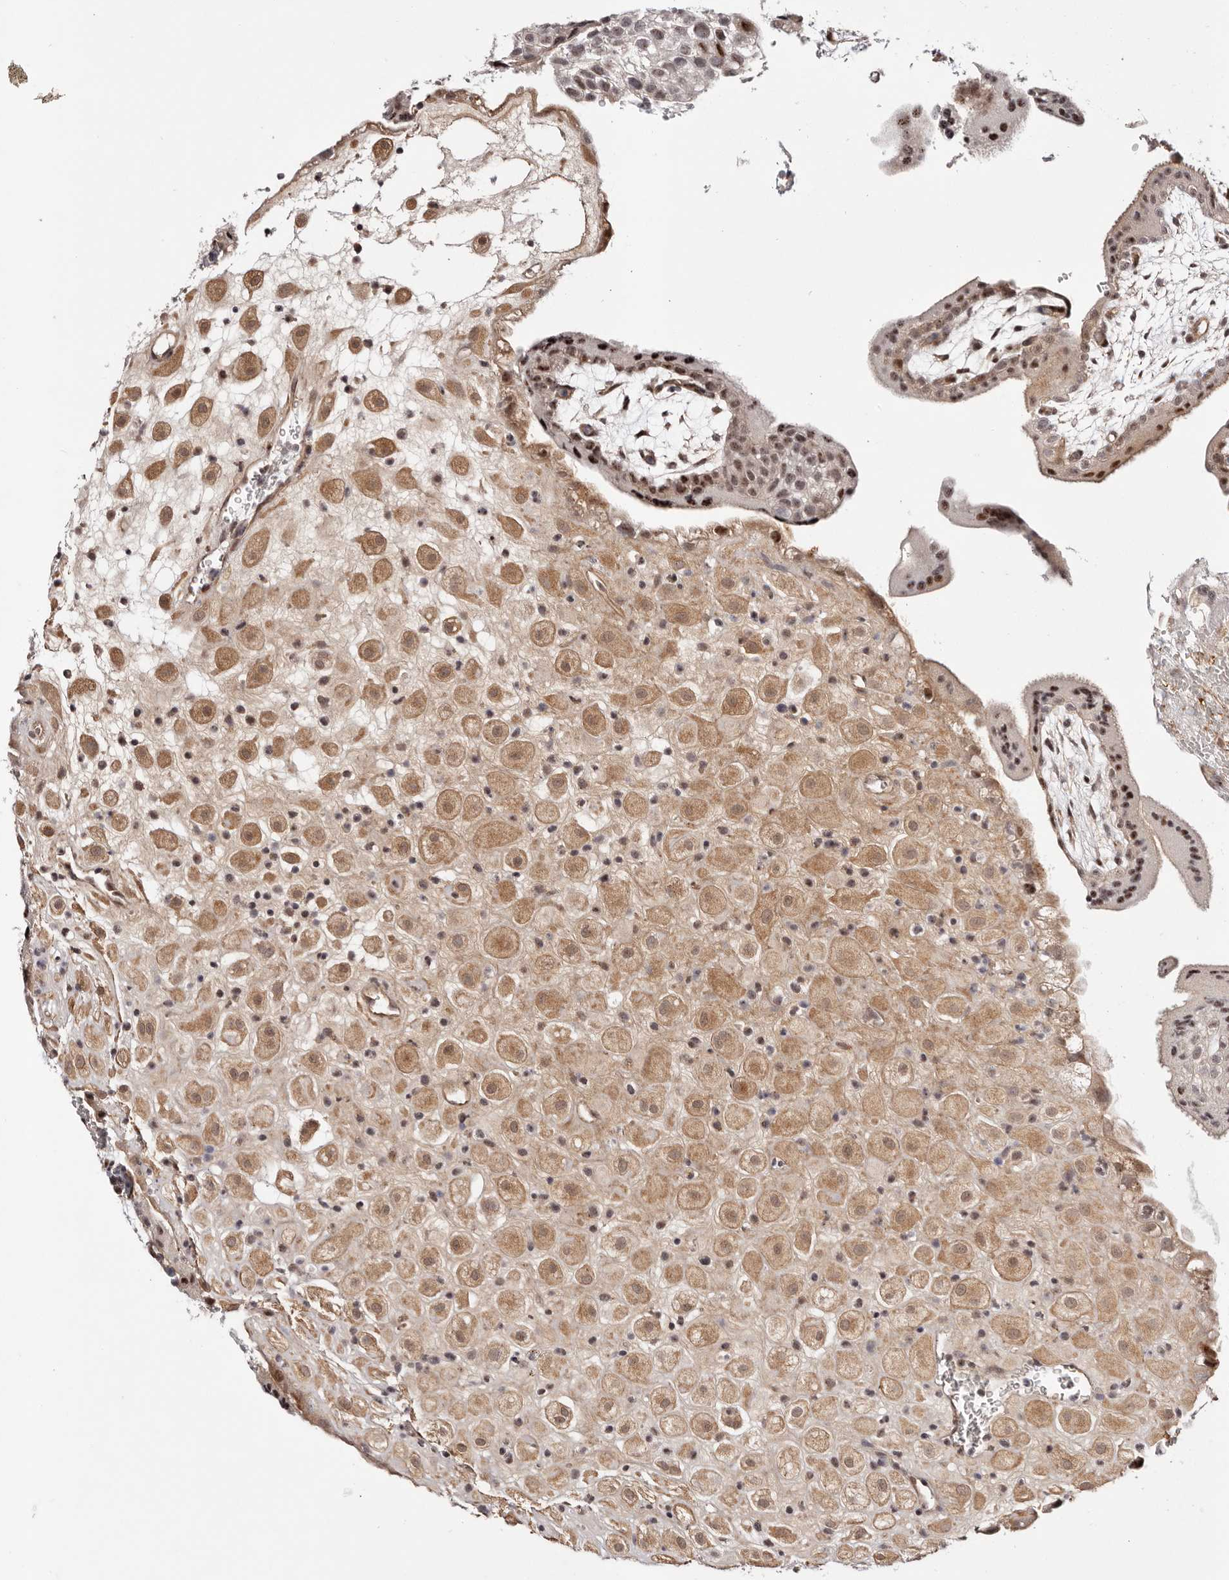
{"staining": {"intensity": "moderate", "quantity": ">75%", "location": "cytoplasmic/membranous,nuclear"}, "tissue": "placenta", "cell_type": "Decidual cells", "image_type": "normal", "snomed": [{"axis": "morphology", "description": "Normal tissue, NOS"}, {"axis": "topography", "description": "Placenta"}], "caption": "This histopathology image demonstrates immunohistochemistry (IHC) staining of normal placenta, with medium moderate cytoplasmic/membranous,nuclear staining in about >75% of decidual cells.", "gene": "WRN", "patient": {"sex": "female", "age": 35}}